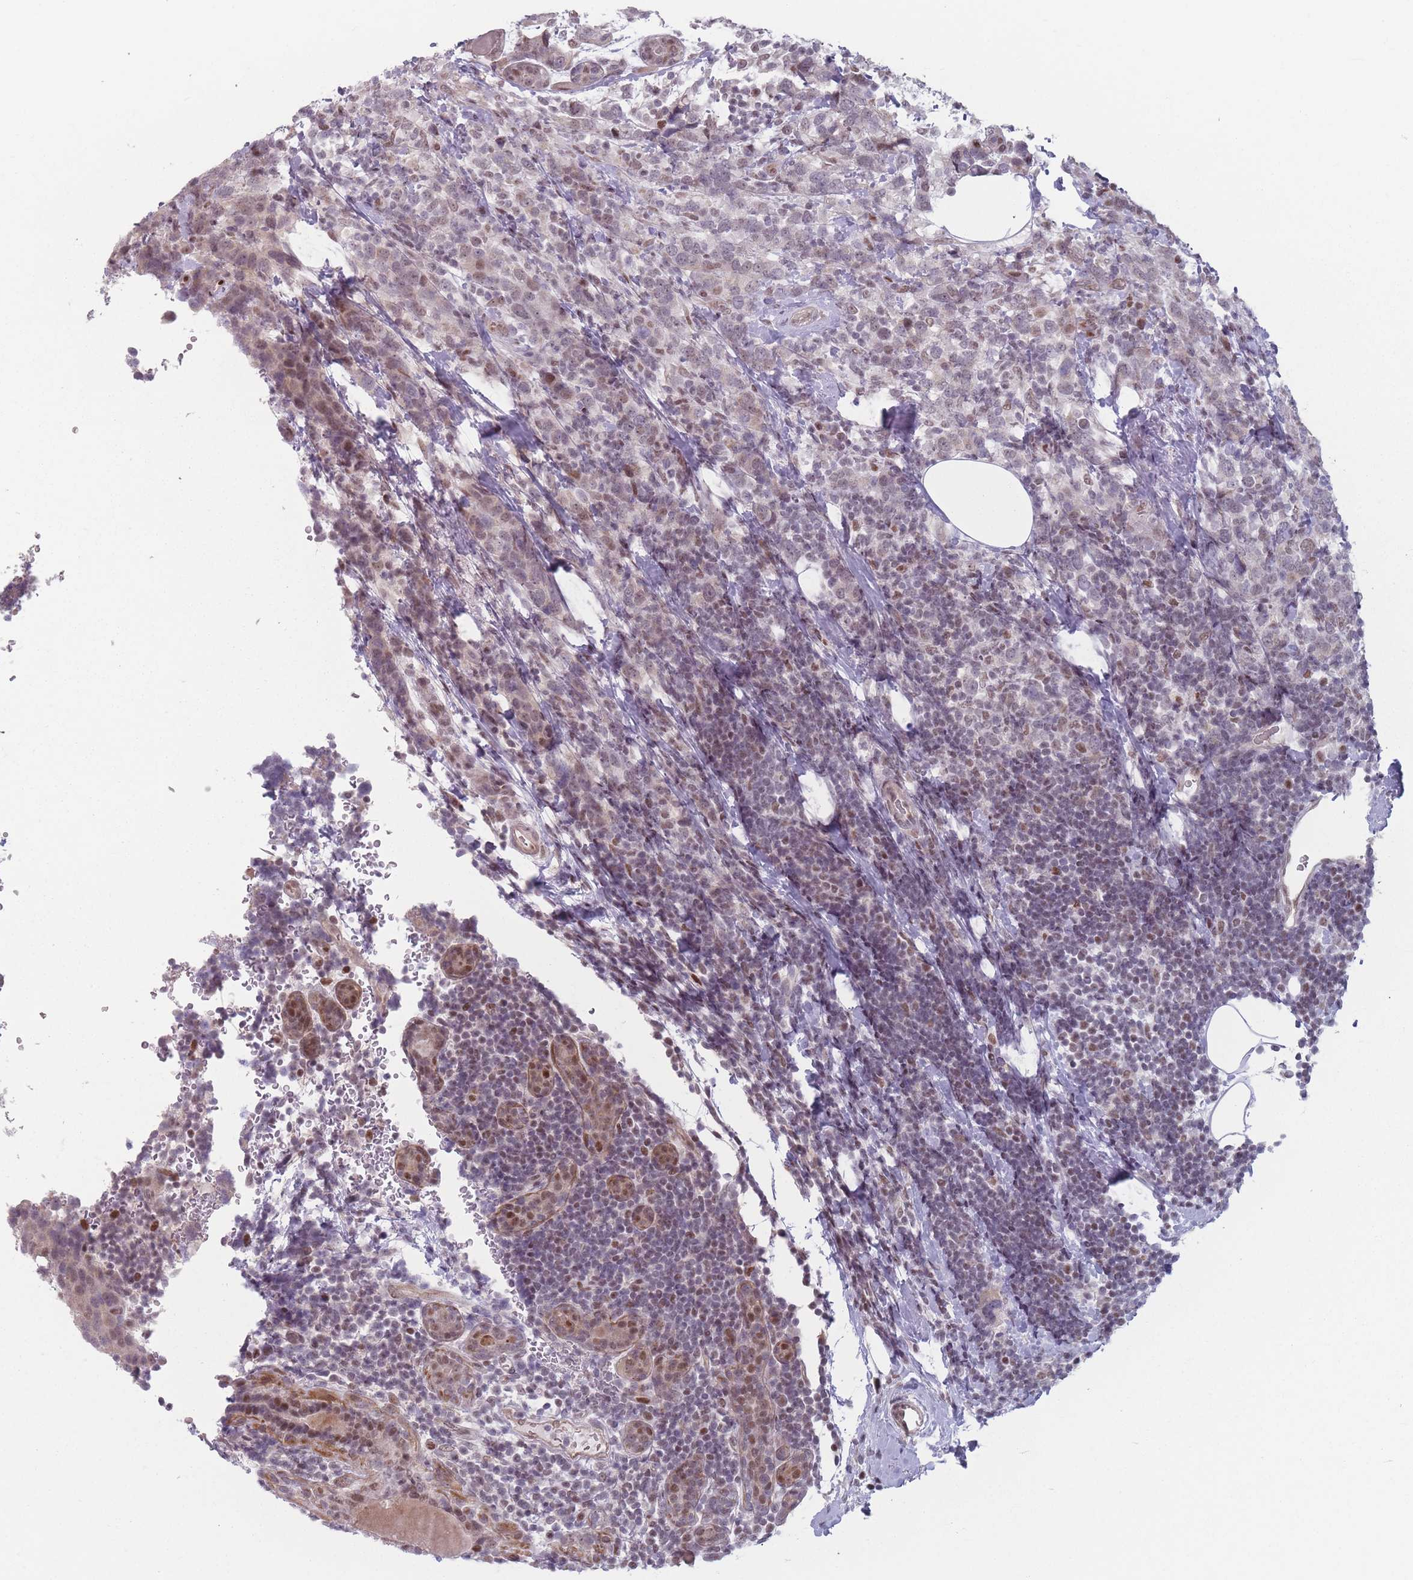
{"staining": {"intensity": "weak", "quantity": "25%-75%", "location": "nuclear"}, "tissue": "breast cancer", "cell_type": "Tumor cells", "image_type": "cancer", "snomed": [{"axis": "morphology", "description": "Lobular carcinoma"}, {"axis": "topography", "description": "Breast"}], "caption": "Immunohistochemistry (IHC) photomicrograph of neoplastic tissue: human breast cancer (lobular carcinoma) stained using immunohistochemistry displays low levels of weak protein expression localized specifically in the nuclear of tumor cells, appearing as a nuclear brown color.", "gene": "SH3BGRL2", "patient": {"sex": "female", "age": 59}}